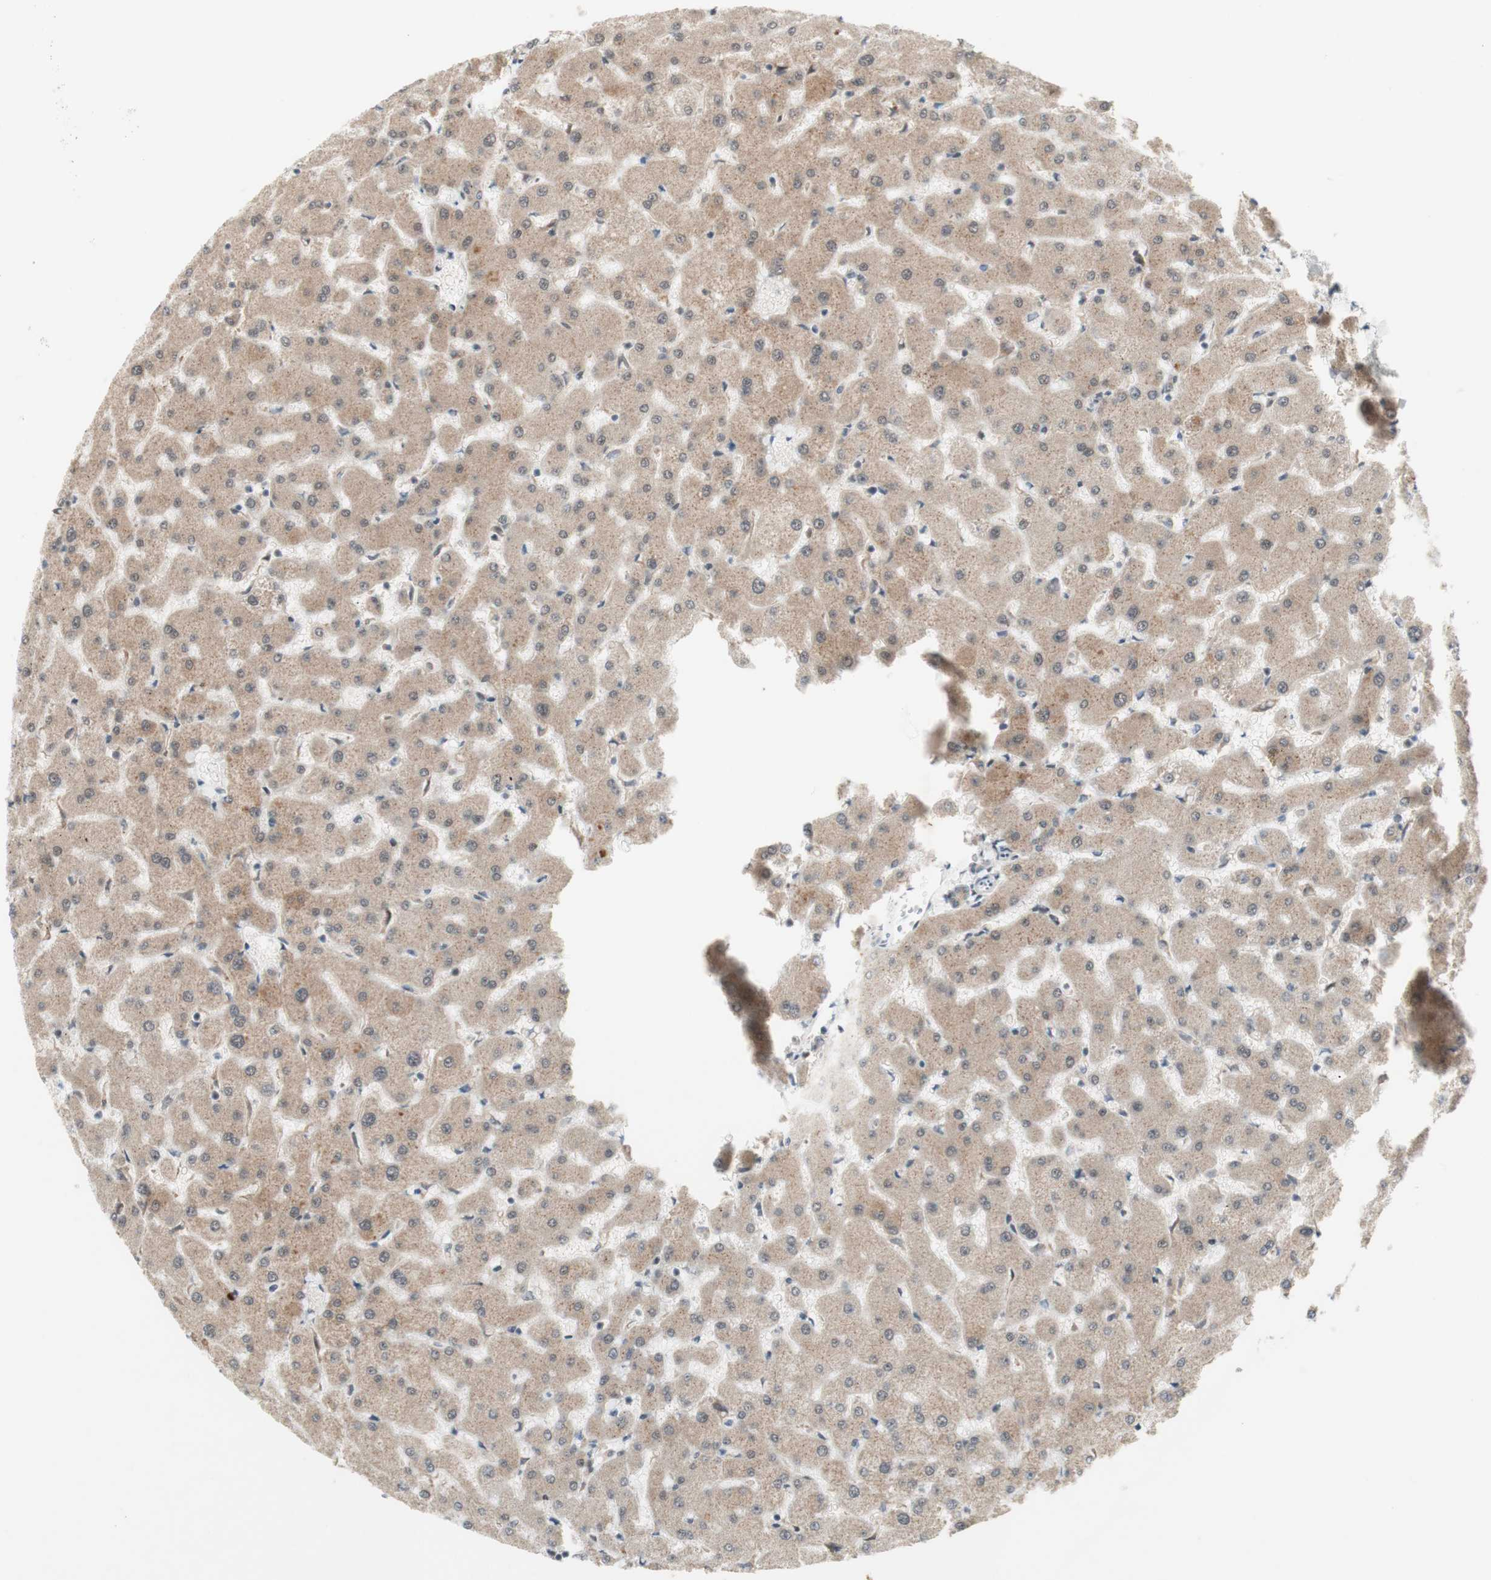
{"staining": {"intensity": "weak", "quantity": ">75%", "location": "cytoplasmic/membranous"}, "tissue": "liver", "cell_type": "Cholangiocytes", "image_type": "normal", "snomed": [{"axis": "morphology", "description": "Normal tissue, NOS"}, {"axis": "topography", "description": "Liver"}], "caption": "Immunohistochemistry image of benign liver: human liver stained using immunohistochemistry (IHC) reveals low levels of weak protein expression localized specifically in the cytoplasmic/membranous of cholangiocytes, appearing as a cytoplasmic/membranous brown color.", "gene": "CYLD", "patient": {"sex": "female", "age": 63}}